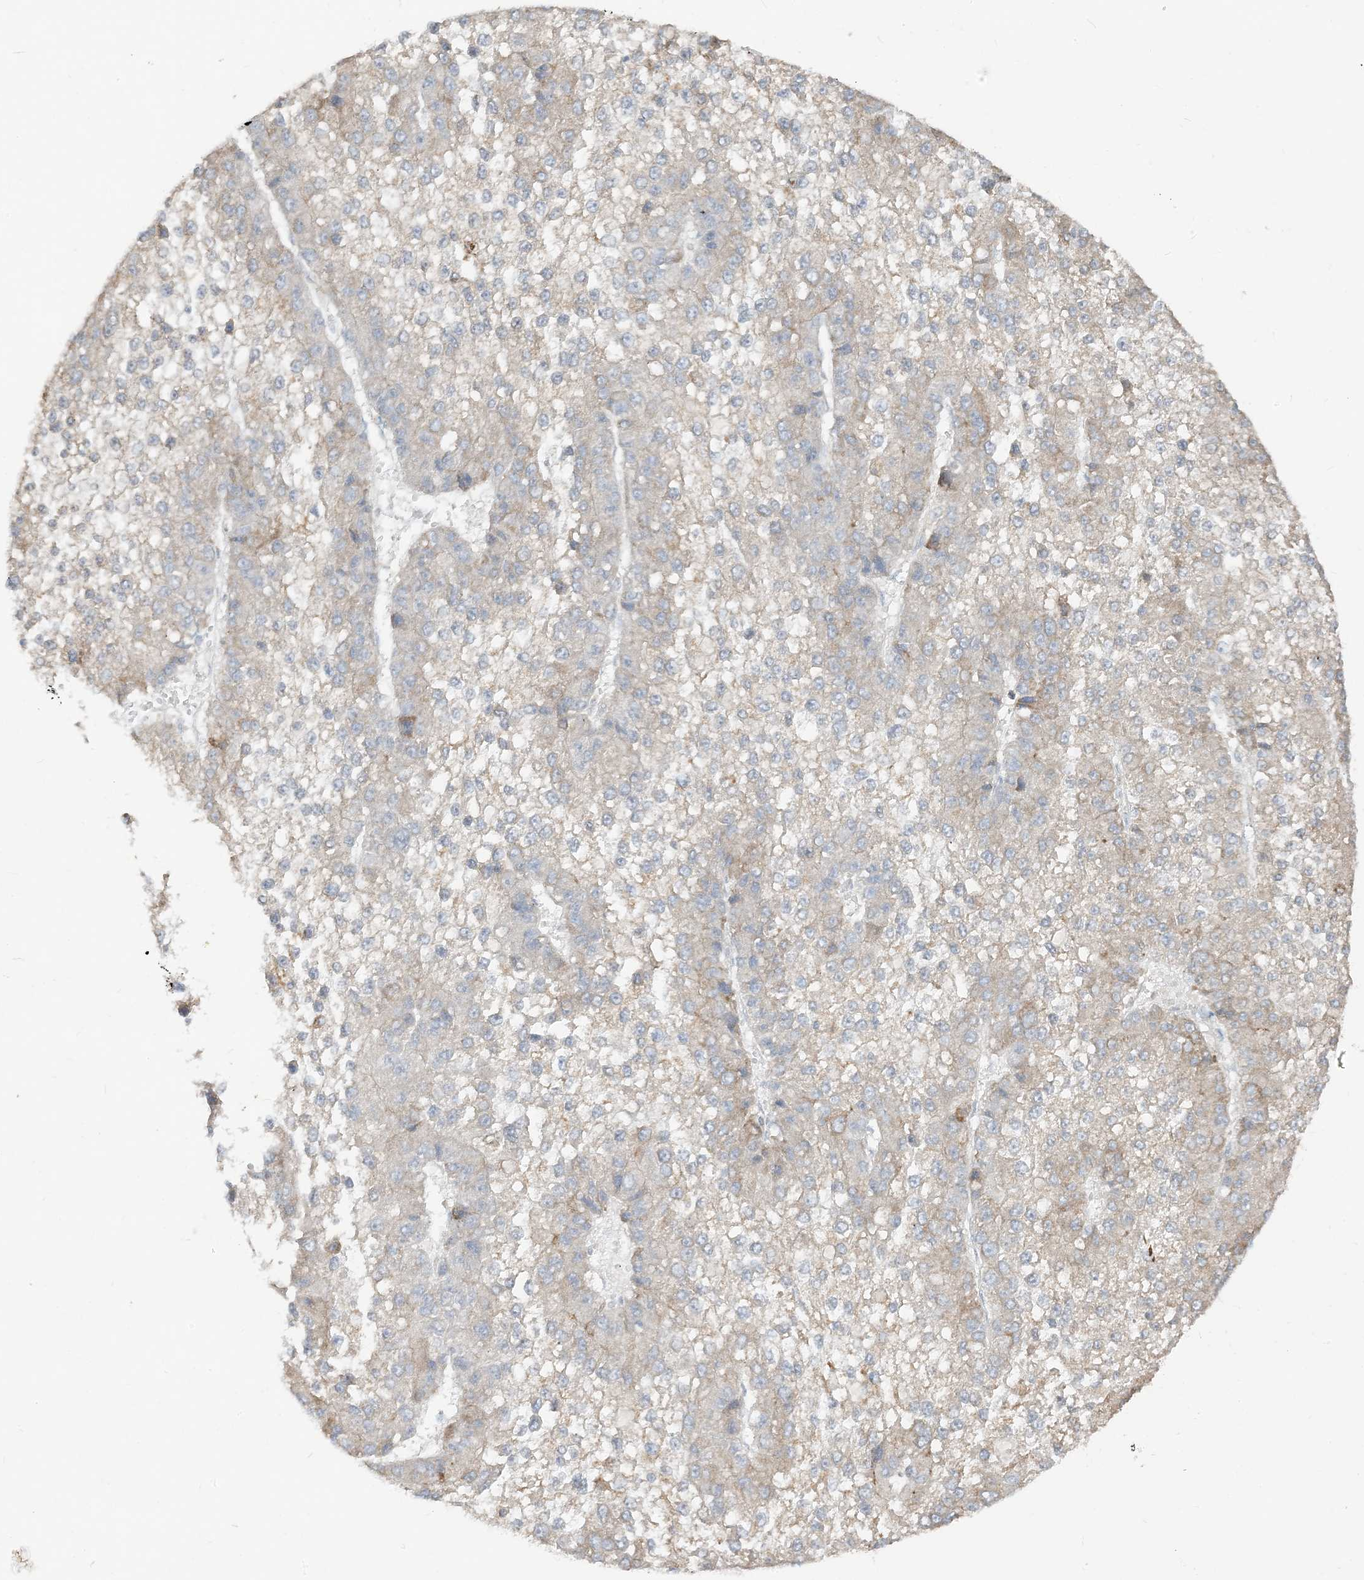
{"staining": {"intensity": "weak", "quantity": "<25%", "location": "cytoplasmic/membranous"}, "tissue": "liver cancer", "cell_type": "Tumor cells", "image_type": "cancer", "snomed": [{"axis": "morphology", "description": "Carcinoma, Hepatocellular, NOS"}, {"axis": "topography", "description": "Liver"}], "caption": "Hepatocellular carcinoma (liver) was stained to show a protein in brown. There is no significant staining in tumor cells. (IHC, brightfield microscopy, high magnification).", "gene": "LOXL3", "patient": {"sex": "female", "age": 73}}